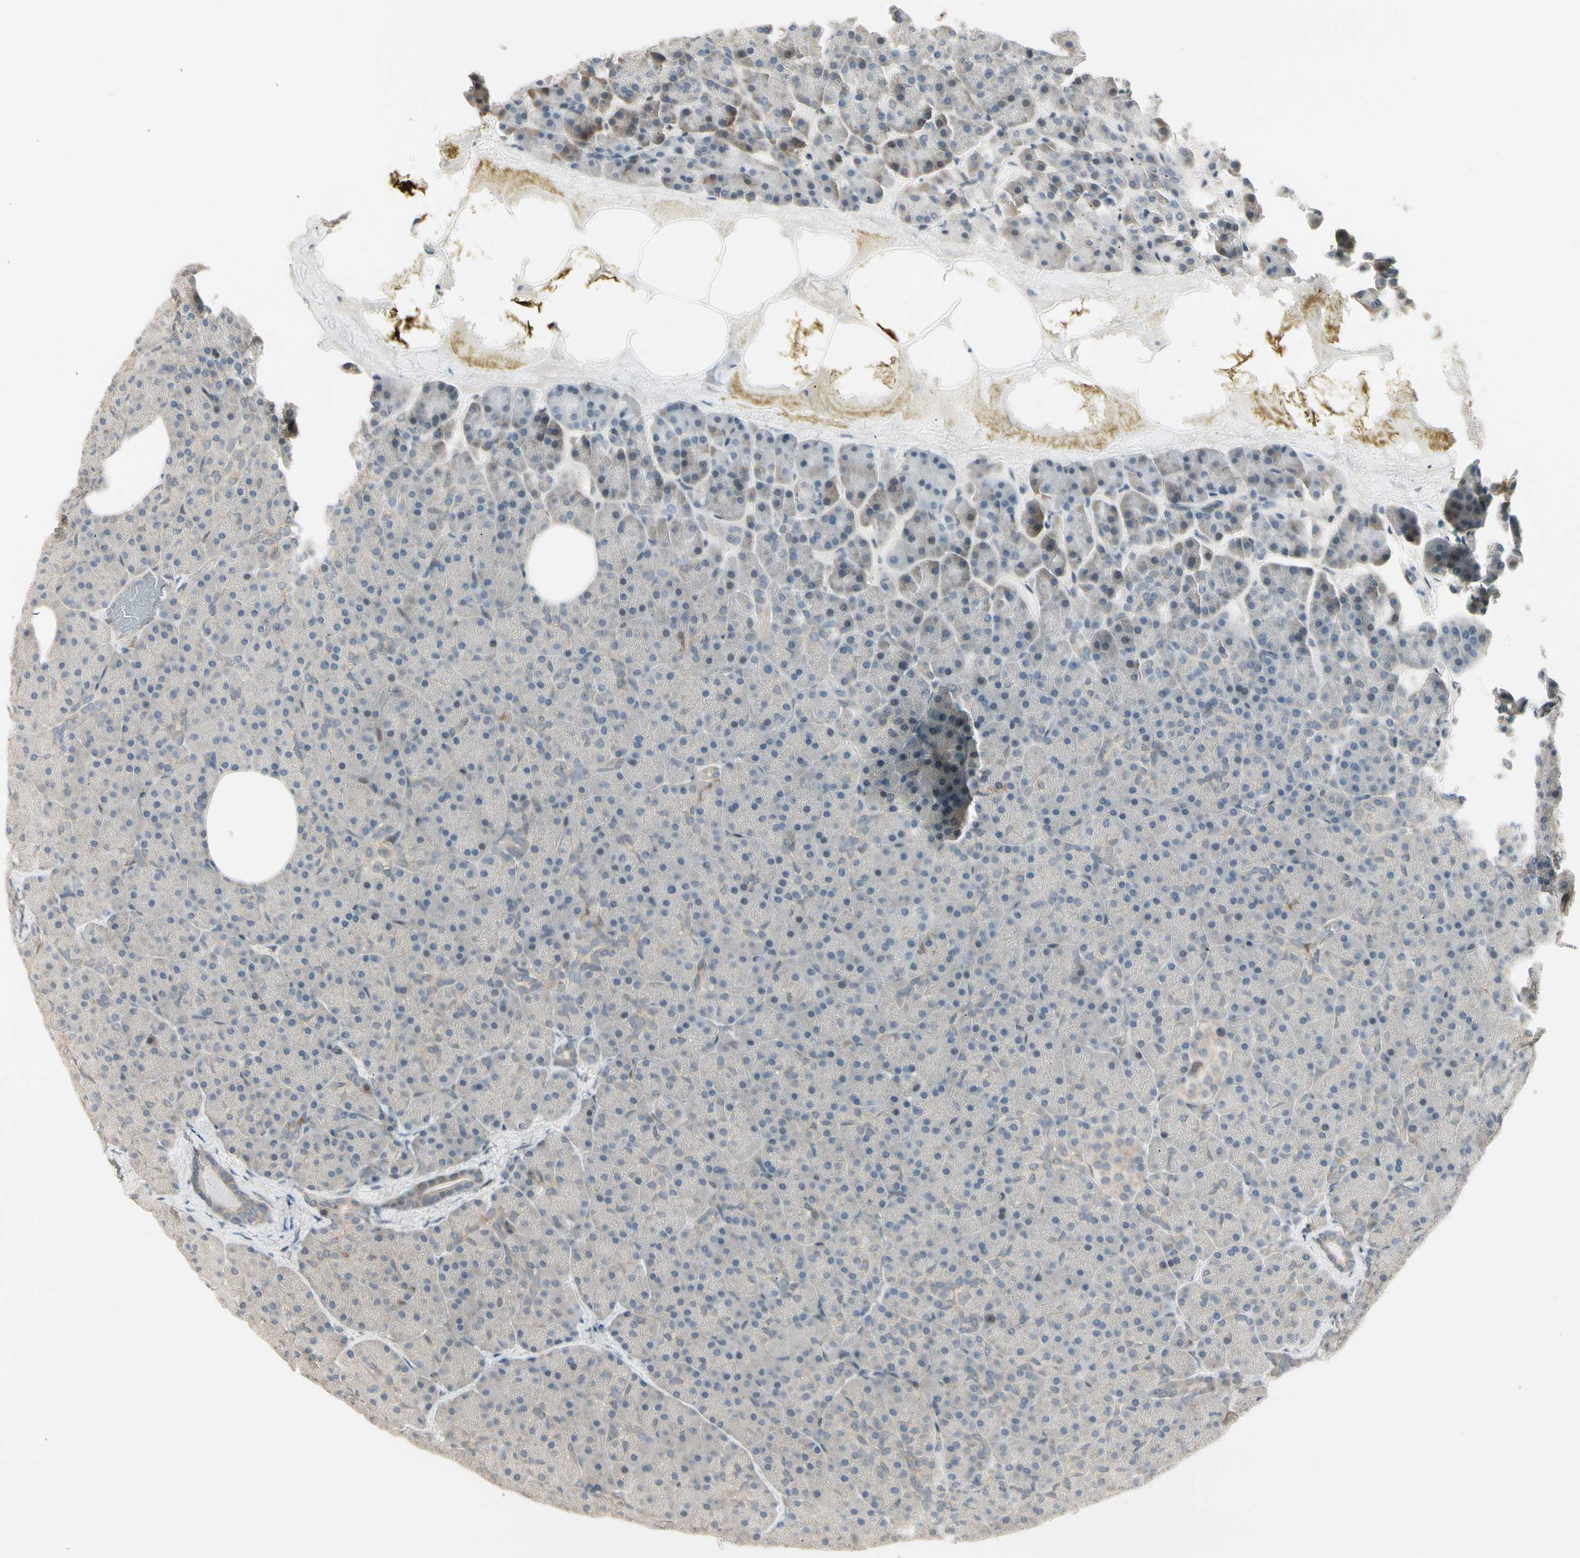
{"staining": {"intensity": "weak", "quantity": "<25%", "location": "cytoplasmic/membranous"}, "tissue": "pancreas", "cell_type": "Exocrine glandular cells", "image_type": "normal", "snomed": [{"axis": "morphology", "description": "Normal tissue, NOS"}, {"axis": "topography", "description": "Pancreas"}], "caption": "Immunohistochemical staining of normal pancreas reveals no significant expression in exocrine glandular cells.", "gene": "SVBP", "patient": {"sex": "female", "age": 35}}